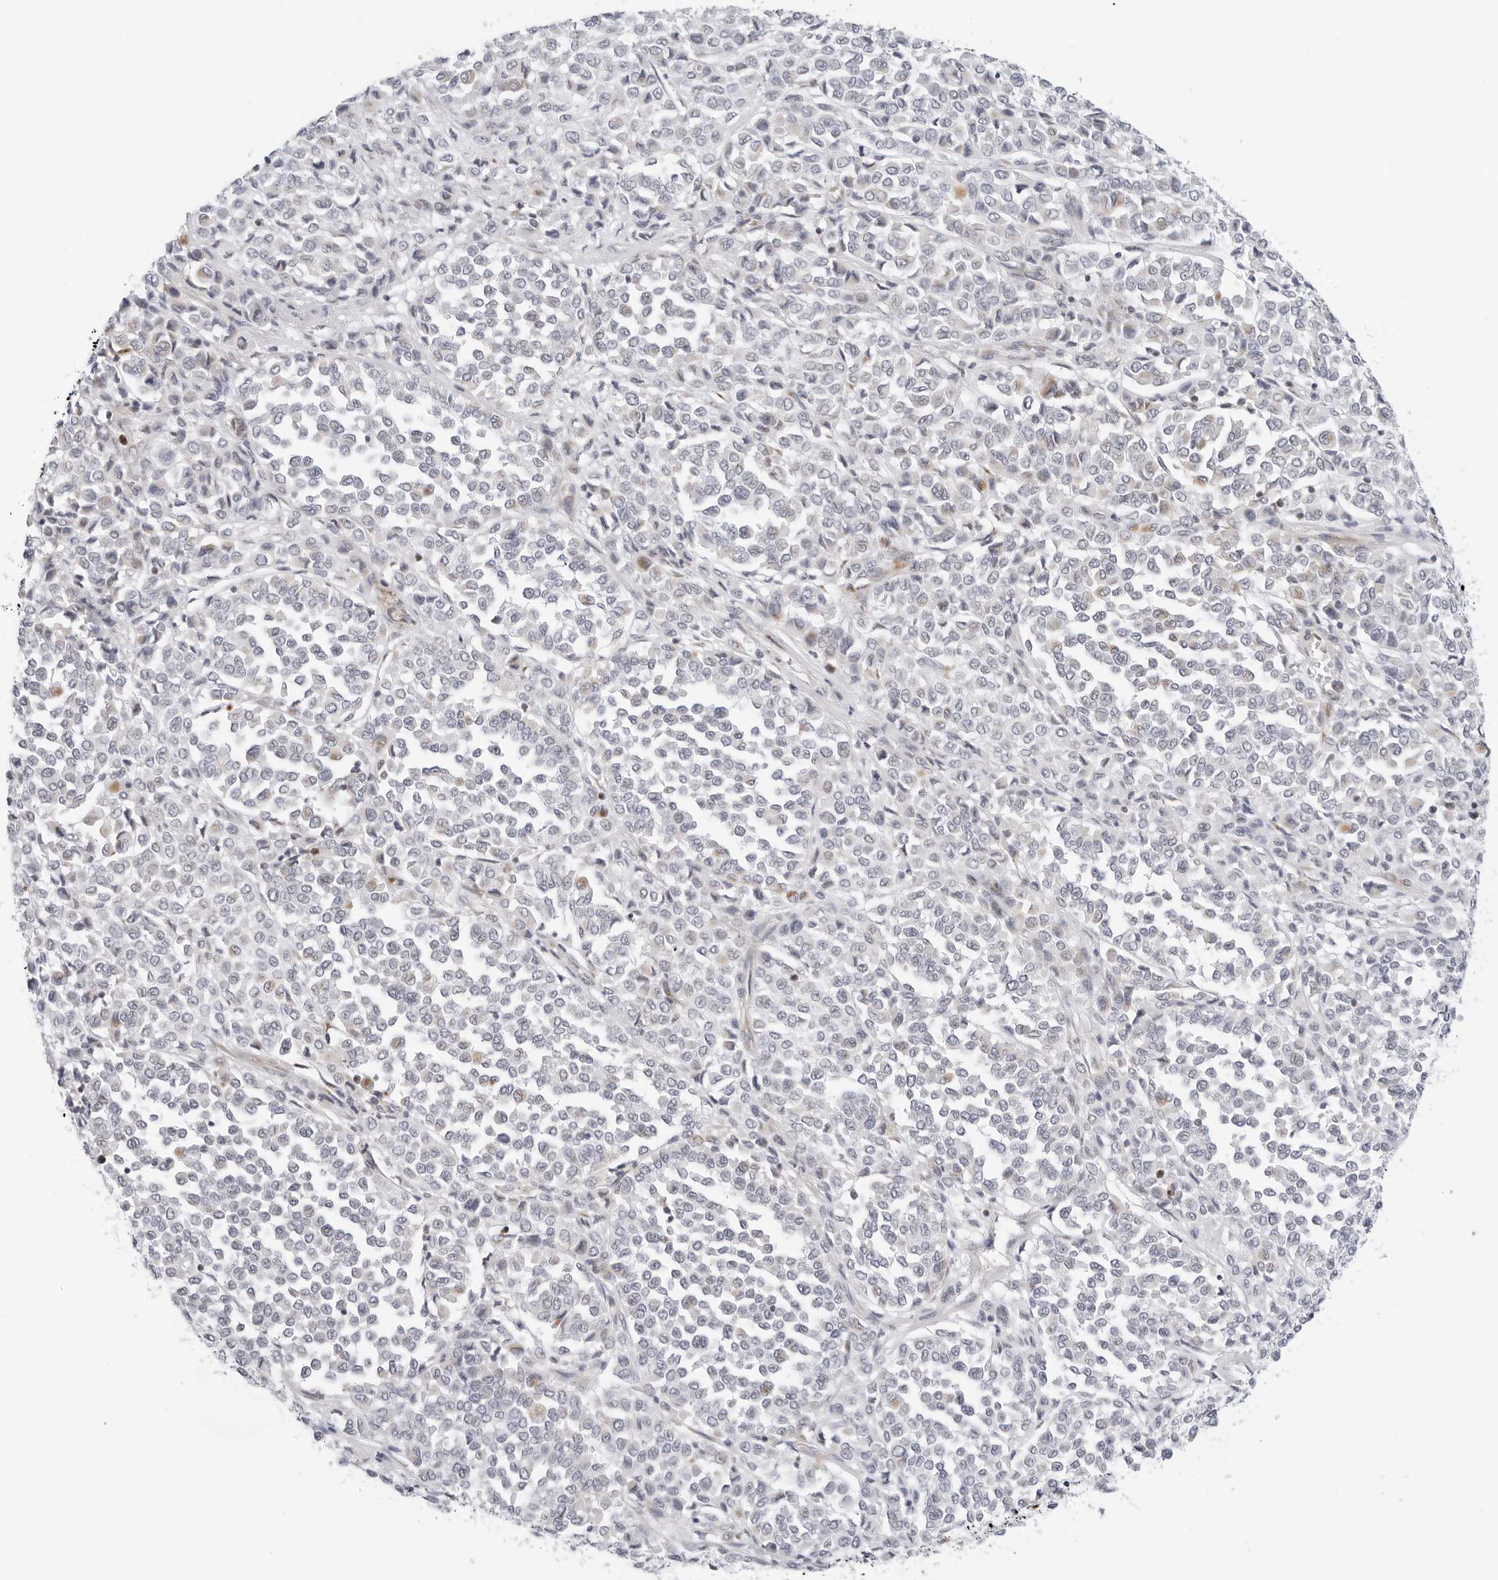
{"staining": {"intensity": "negative", "quantity": "none", "location": "none"}, "tissue": "melanoma", "cell_type": "Tumor cells", "image_type": "cancer", "snomed": [{"axis": "morphology", "description": "Malignant melanoma, Metastatic site"}, {"axis": "topography", "description": "Pancreas"}], "caption": "Photomicrograph shows no protein staining in tumor cells of malignant melanoma (metastatic site) tissue.", "gene": "CIART", "patient": {"sex": "female", "age": 30}}